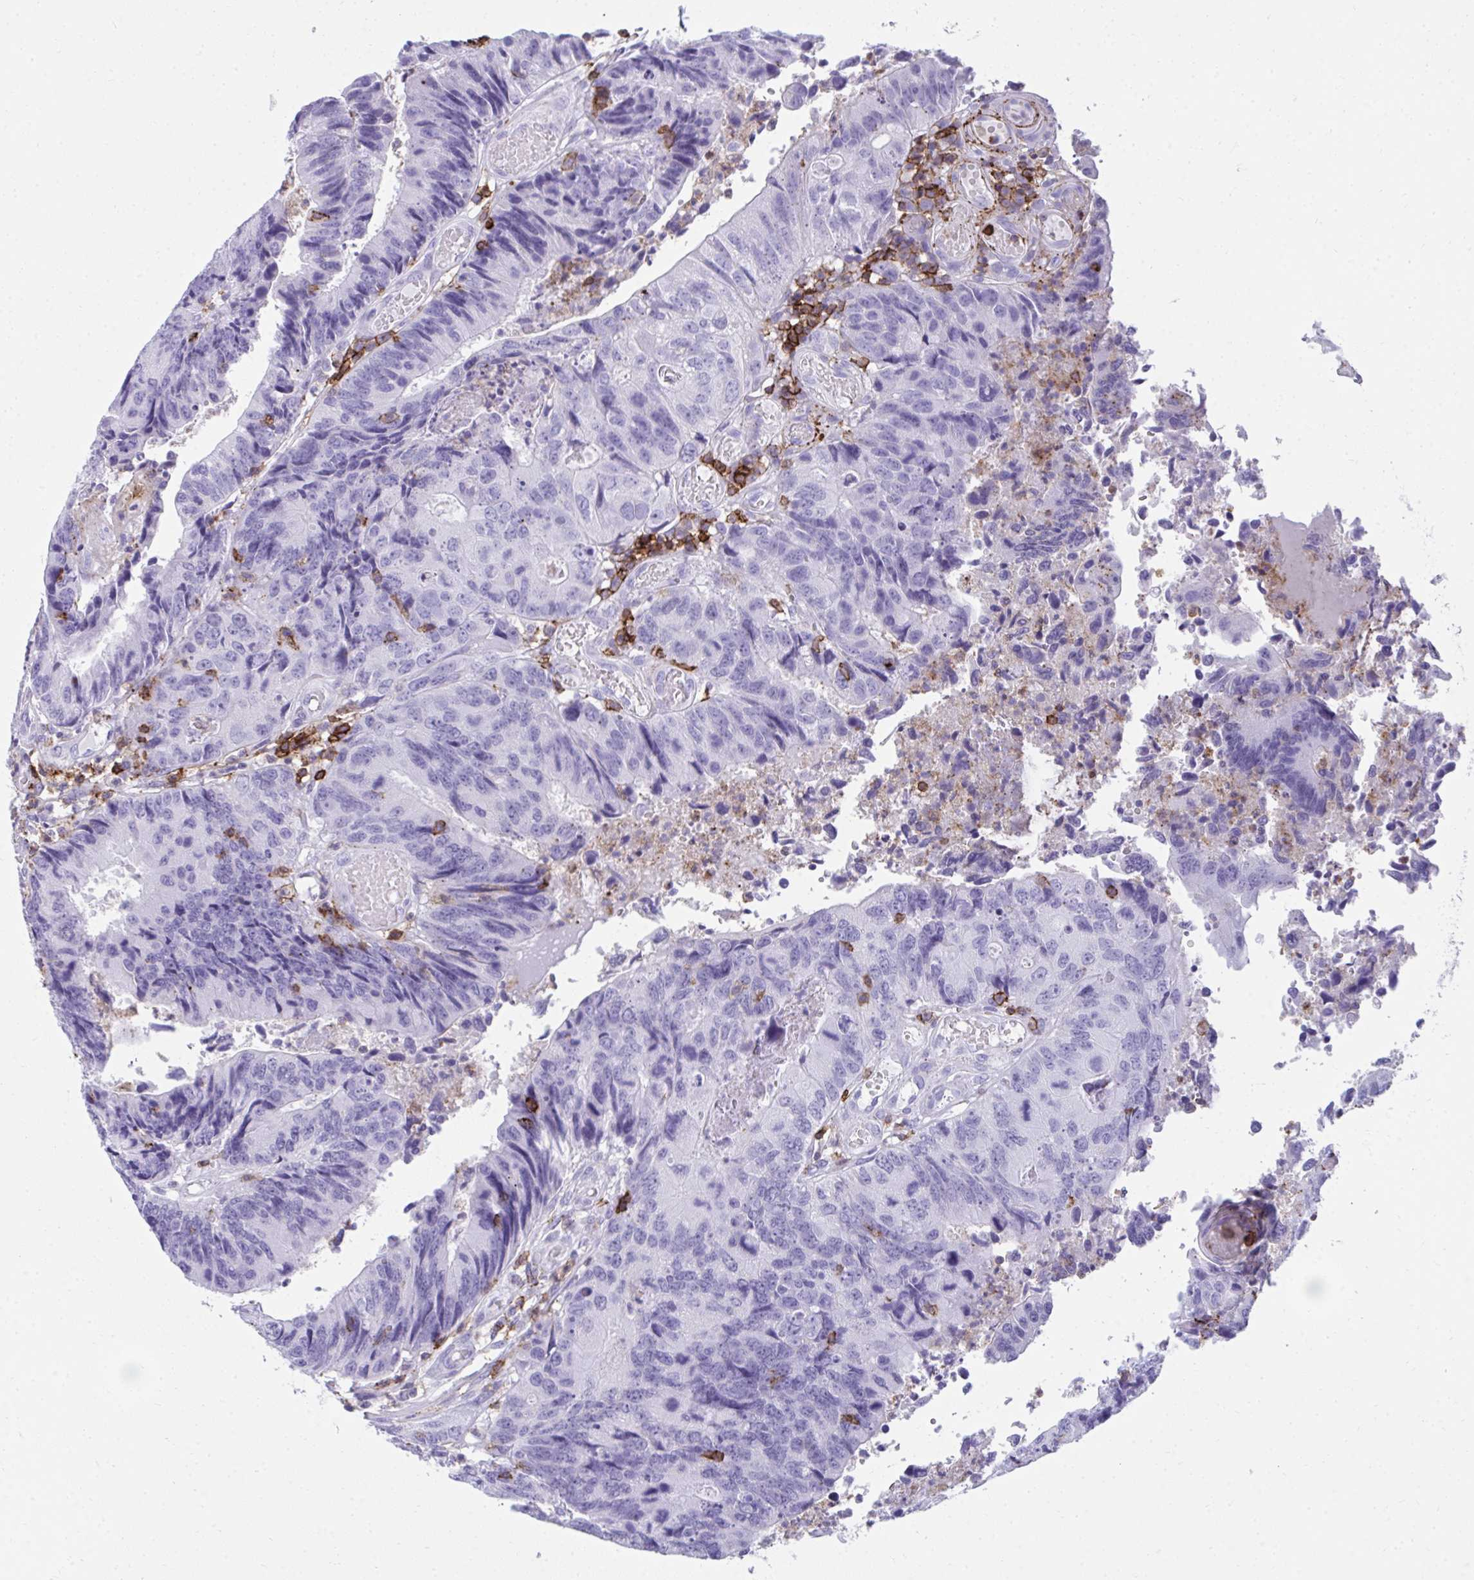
{"staining": {"intensity": "negative", "quantity": "none", "location": "none"}, "tissue": "colorectal cancer", "cell_type": "Tumor cells", "image_type": "cancer", "snomed": [{"axis": "morphology", "description": "Adenocarcinoma, NOS"}, {"axis": "topography", "description": "Colon"}], "caption": "This is an IHC histopathology image of adenocarcinoma (colorectal). There is no positivity in tumor cells.", "gene": "SPN", "patient": {"sex": "female", "age": 67}}